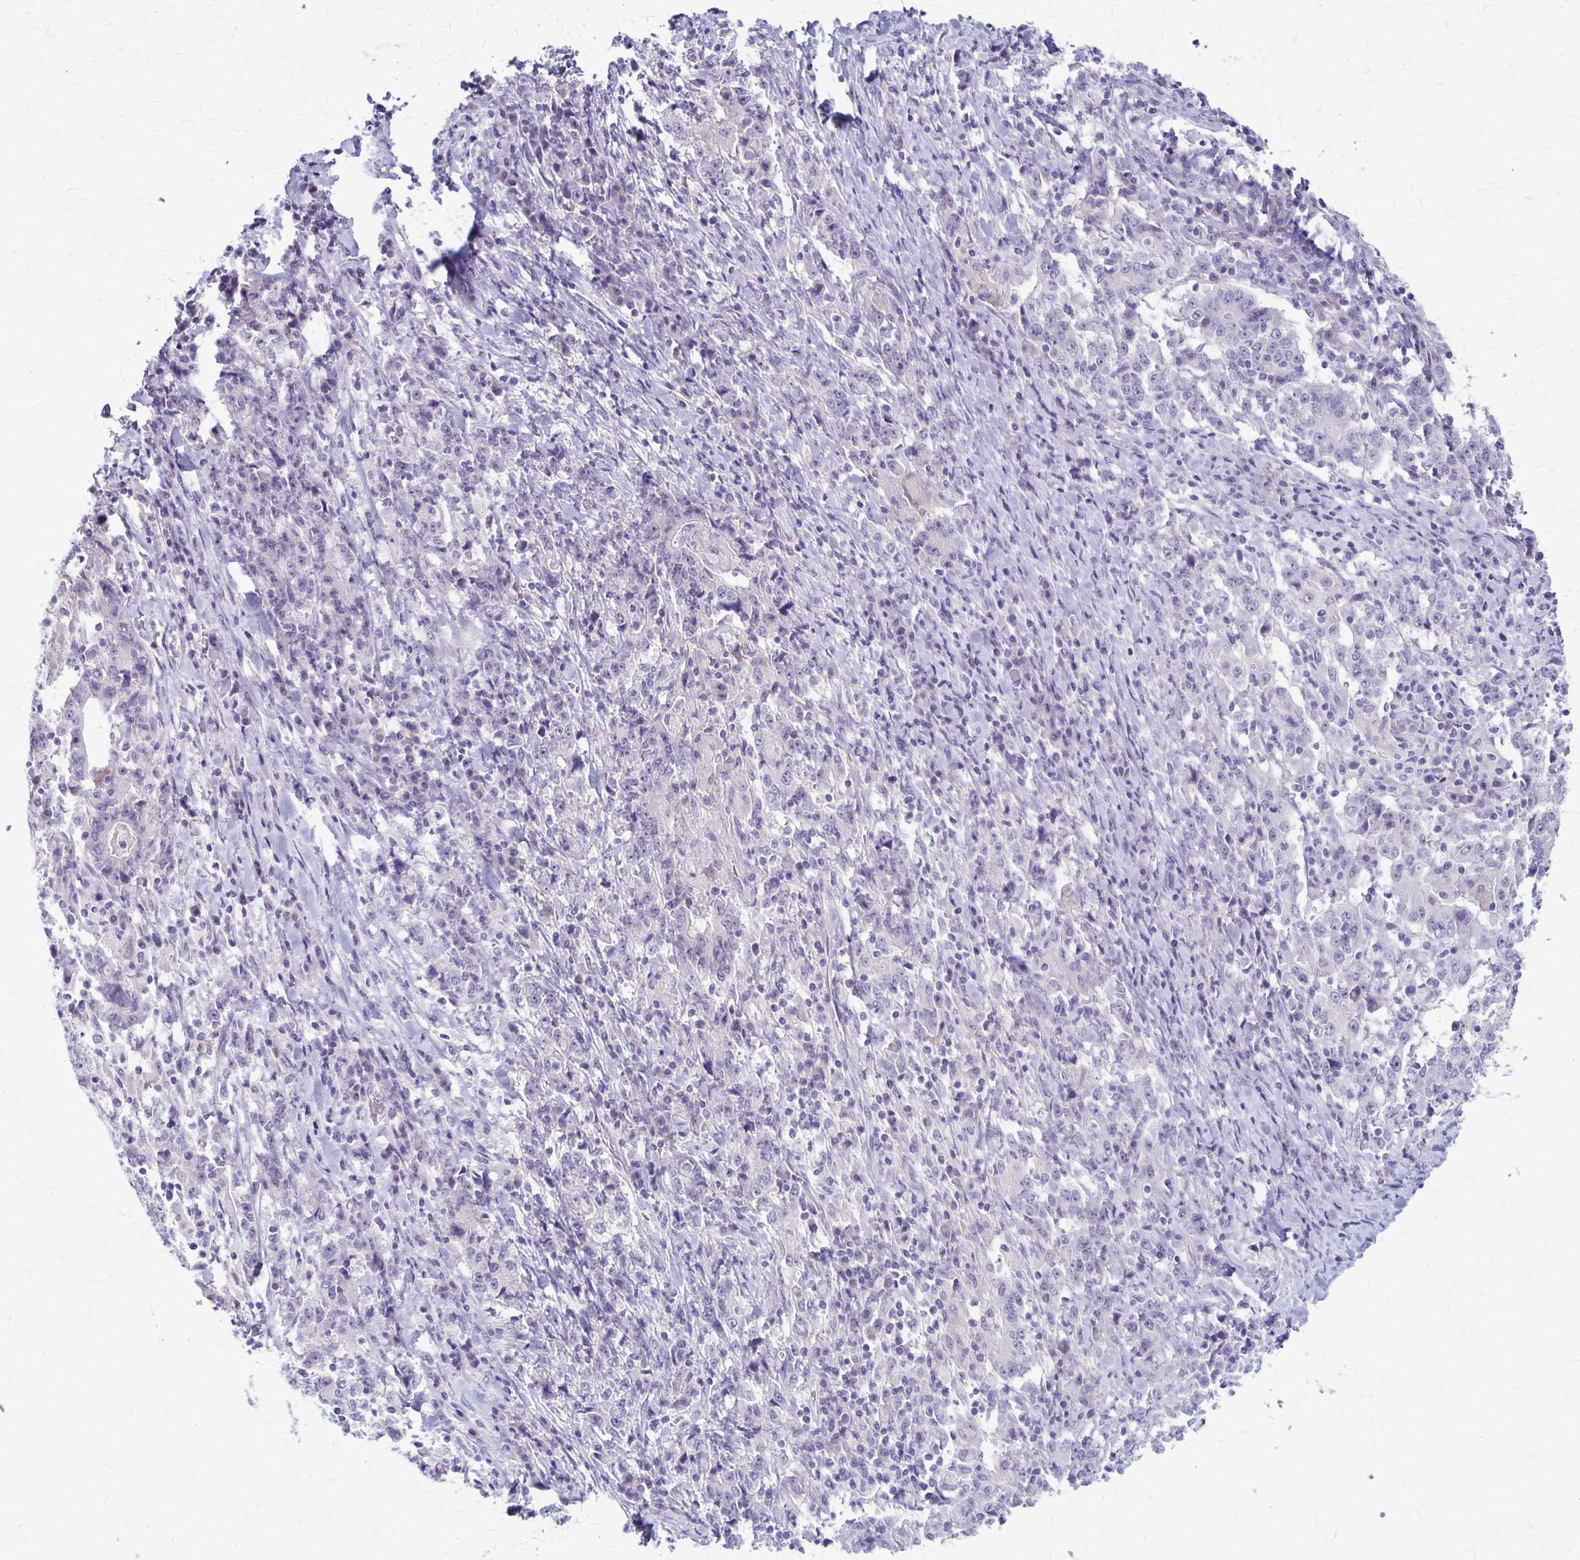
{"staining": {"intensity": "negative", "quantity": "none", "location": "none"}, "tissue": "stomach cancer", "cell_type": "Tumor cells", "image_type": "cancer", "snomed": [{"axis": "morphology", "description": "Normal tissue, NOS"}, {"axis": "morphology", "description": "Adenocarcinoma, NOS"}, {"axis": "topography", "description": "Stomach, upper"}, {"axis": "topography", "description": "Stomach"}], "caption": "Image shows no significant protein expression in tumor cells of stomach cancer (adenocarcinoma).", "gene": "PLXNB3", "patient": {"sex": "male", "age": 59}}